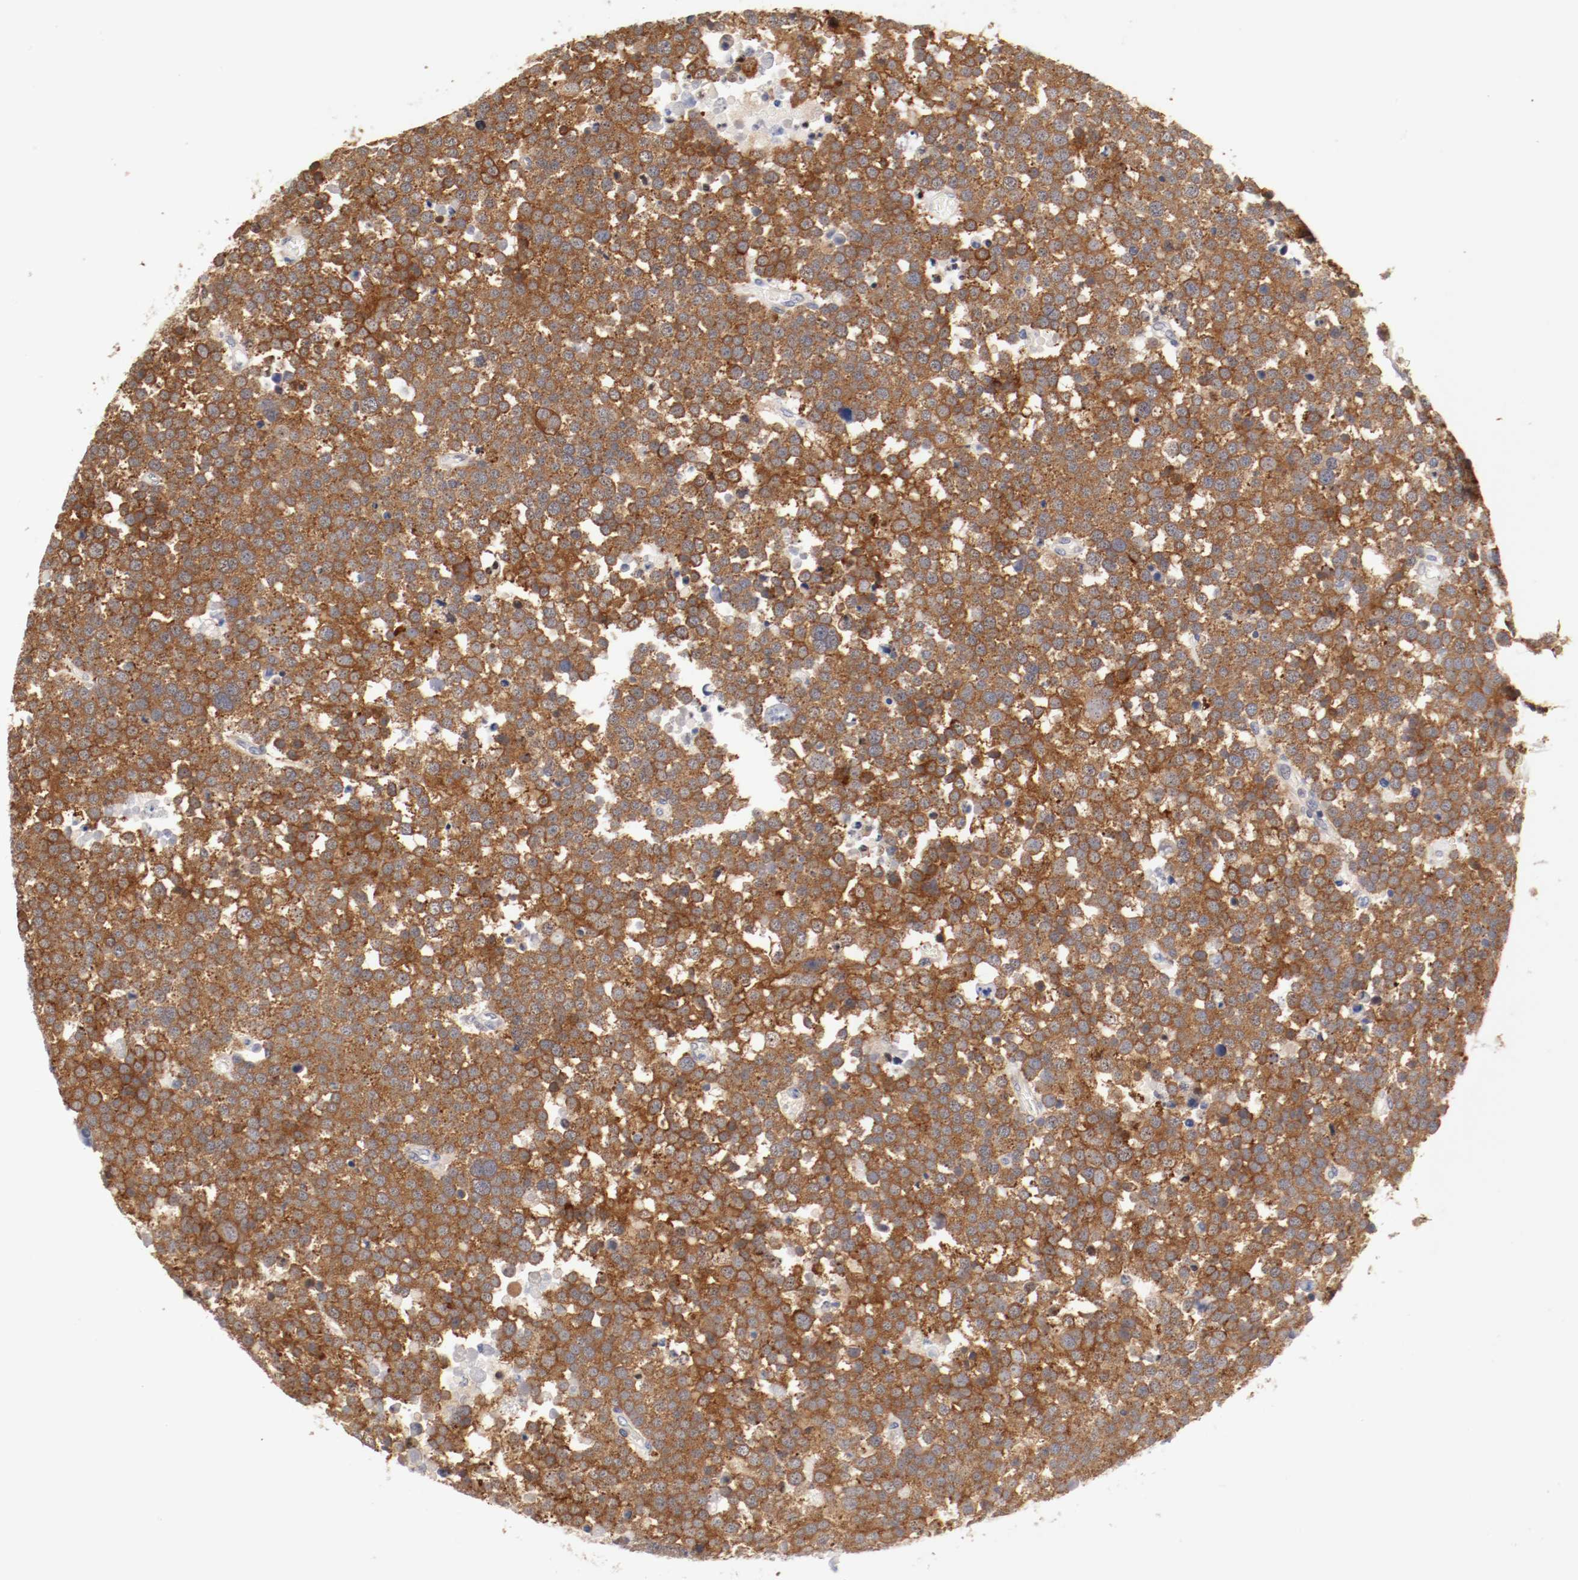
{"staining": {"intensity": "strong", "quantity": ">75%", "location": "cytoplasmic/membranous"}, "tissue": "testis cancer", "cell_type": "Tumor cells", "image_type": "cancer", "snomed": [{"axis": "morphology", "description": "Seminoma, NOS"}, {"axis": "topography", "description": "Testis"}], "caption": "A brown stain shows strong cytoplasmic/membranous staining of a protein in human testis cancer tumor cells.", "gene": "FKBP3", "patient": {"sex": "male", "age": 71}}